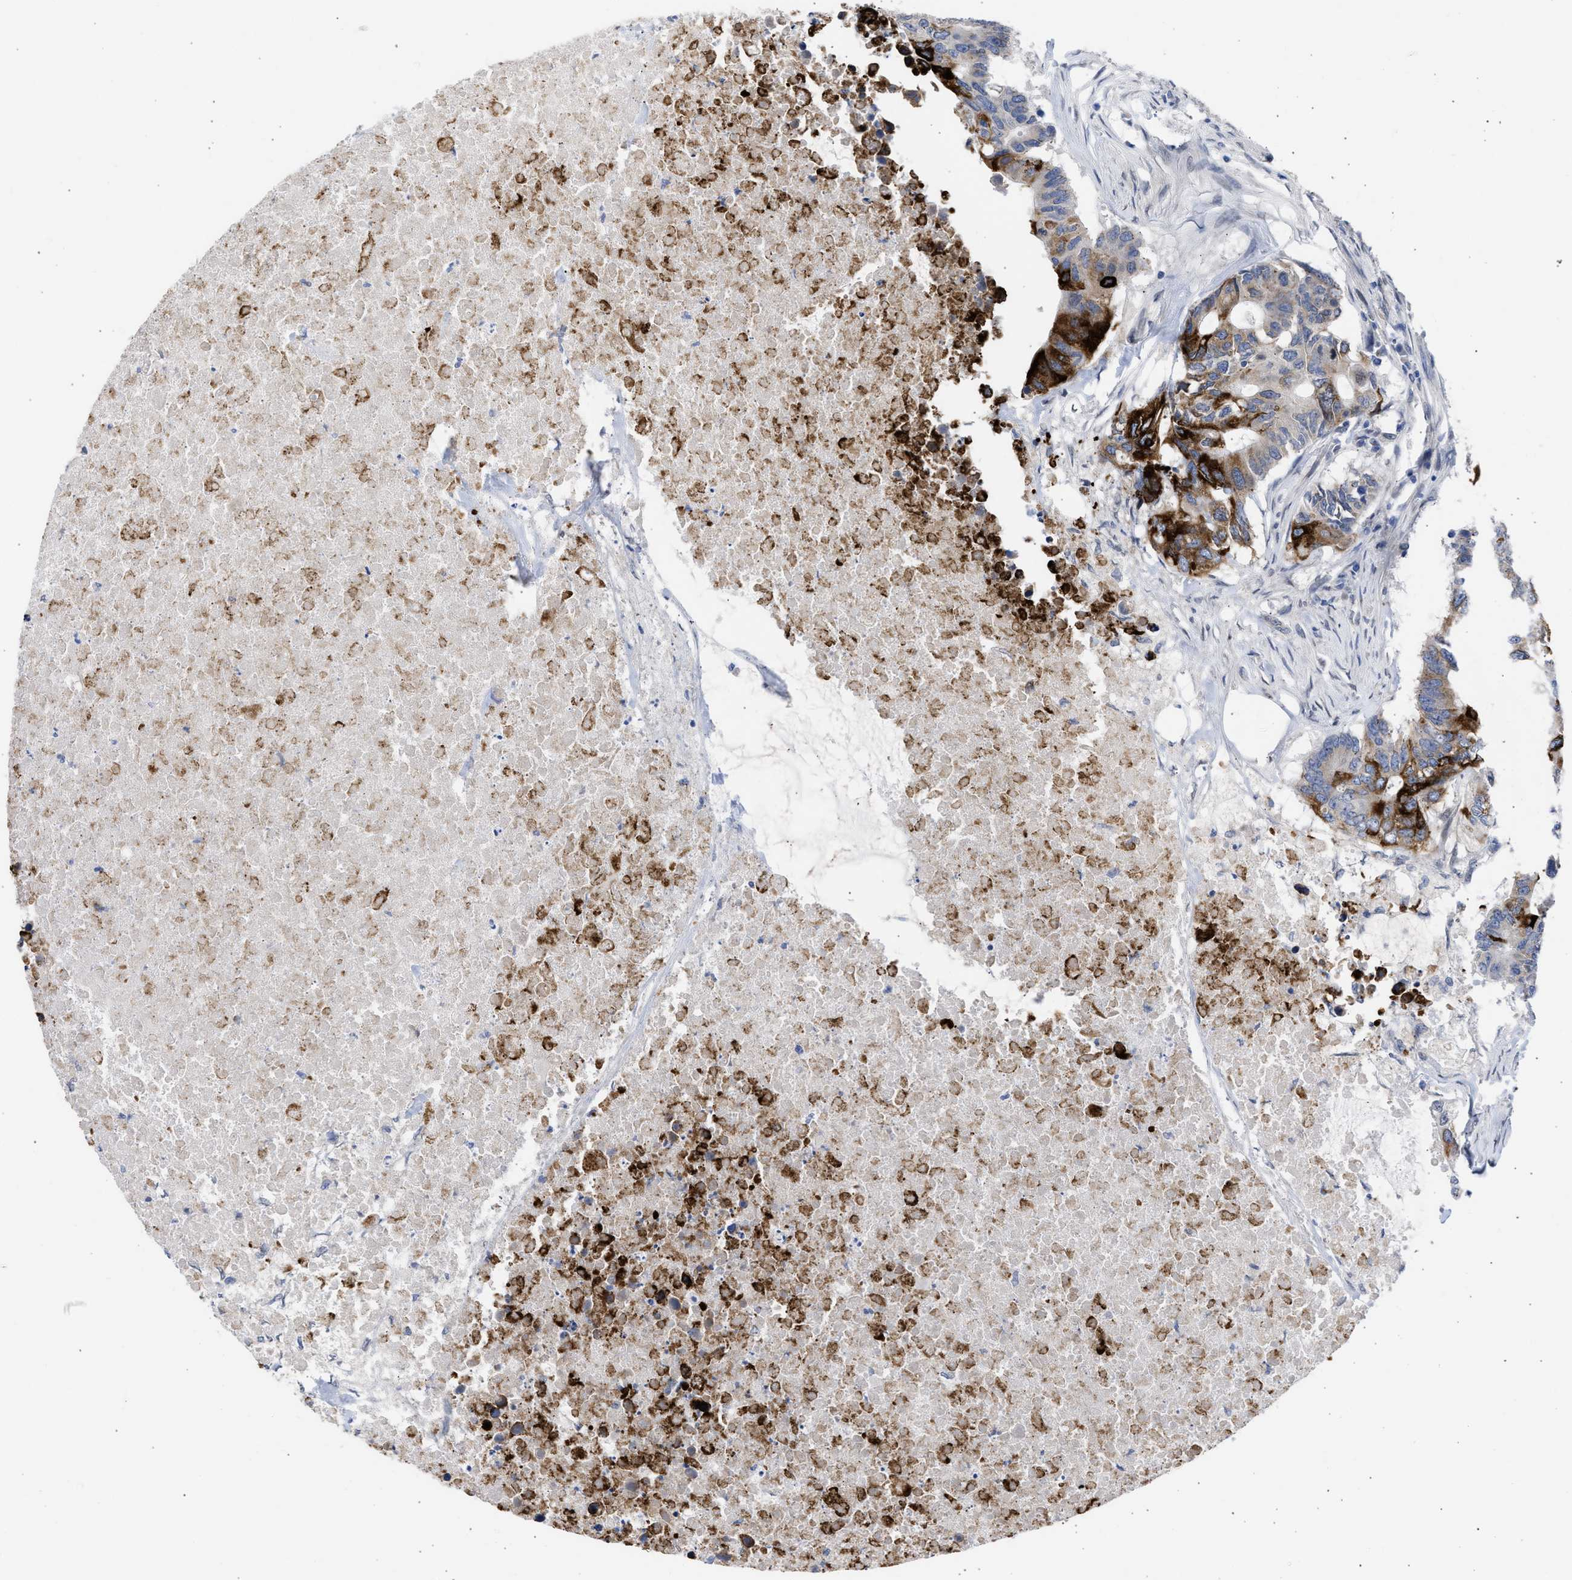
{"staining": {"intensity": "strong", "quantity": "<25%", "location": "cytoplasmic/membranous"}, "tissue": "colorectal cancer", "cell_type": "Tumor cells", "image_type": "cancer", "snomed": [{"axis": "morphology", "description": "Adenocarcinoma, NOS"}, {"axis": "topography", "description": "Colon"}], "caption": "Immunohistochemical staining of human colorectal cancer exhibits medium levels of strong cytoplasmic/membranous staining in about <25% of tumor cells.", "gene": "NUP35", "patient": {"sex": "male", "age": 71}}